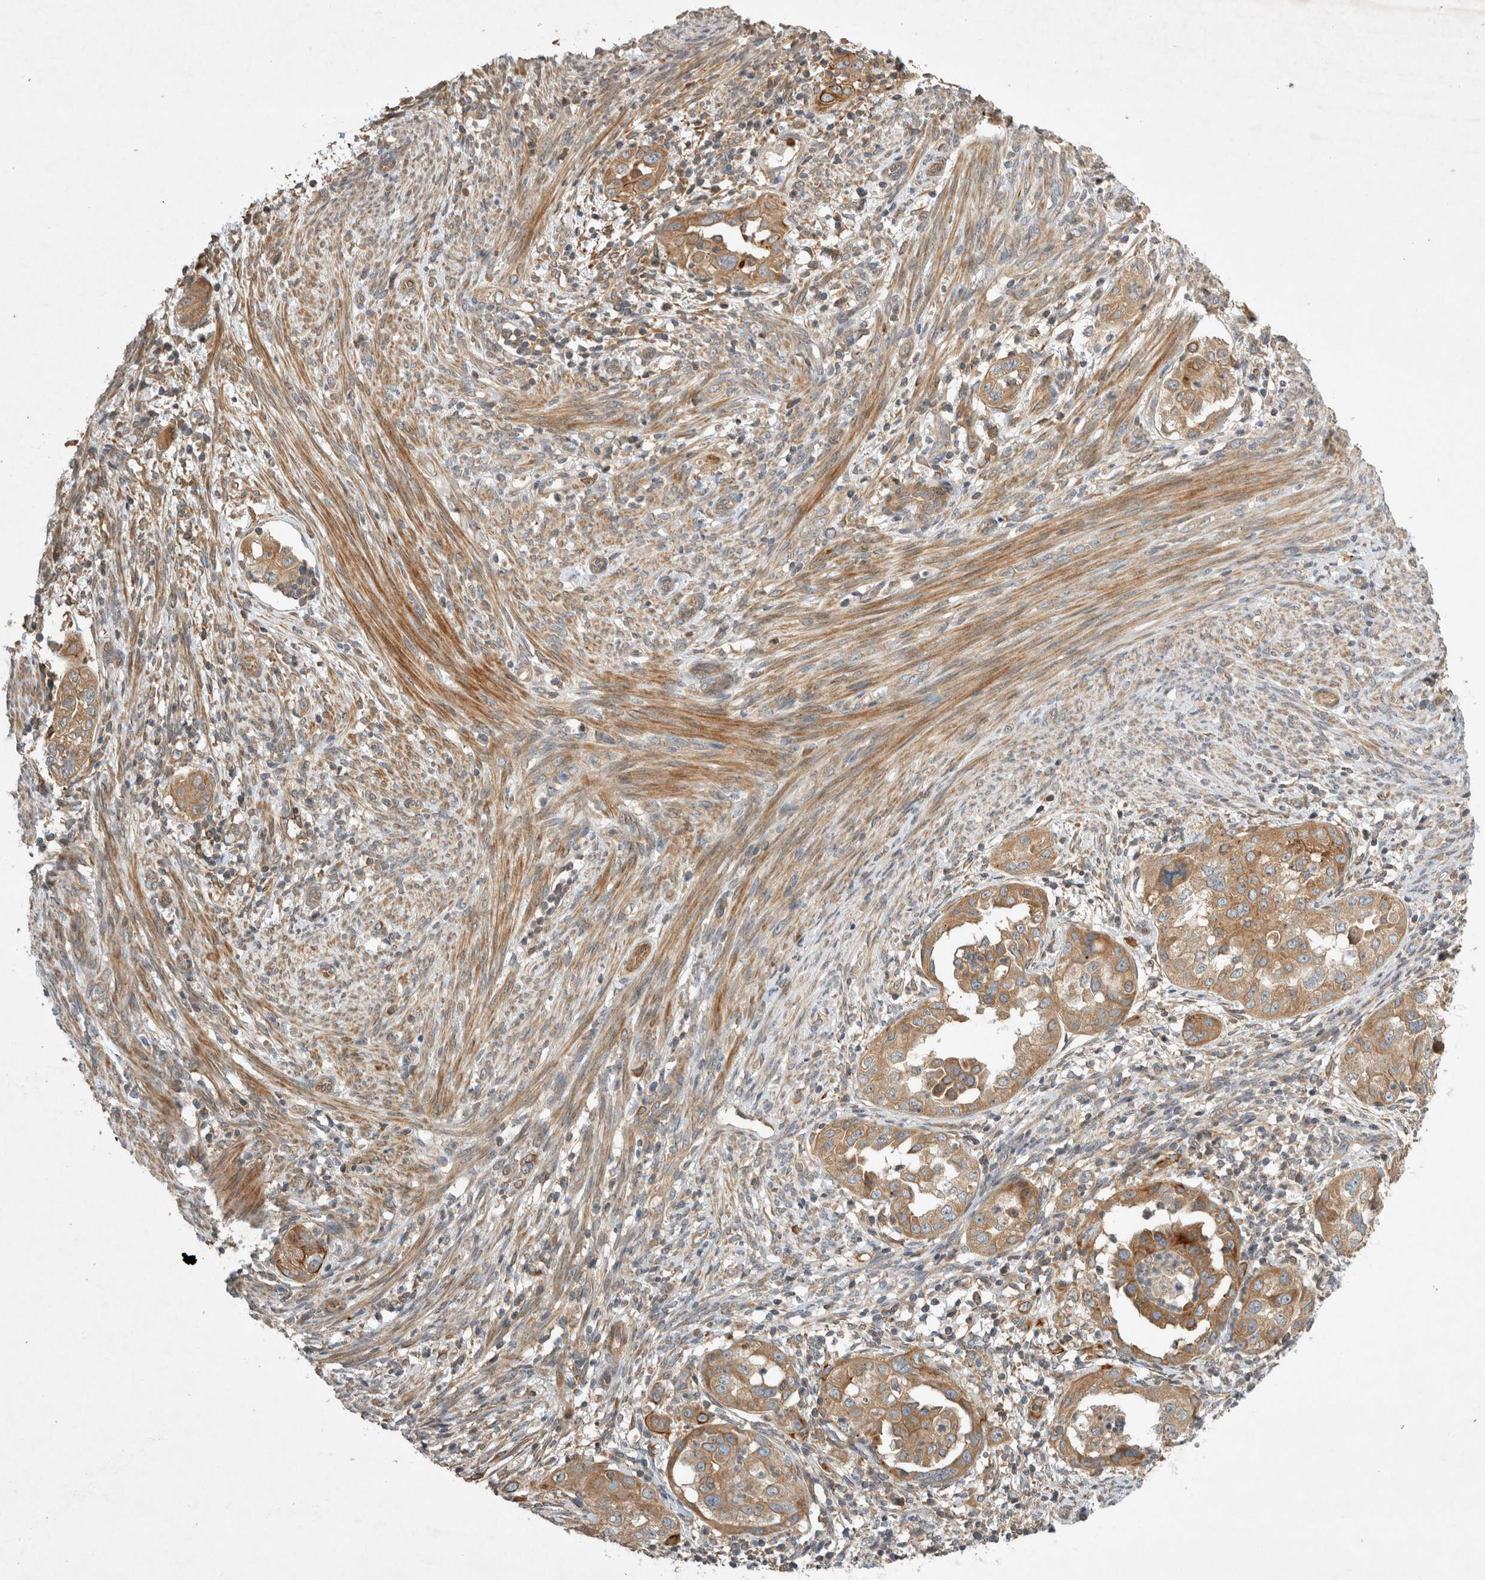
{"staining": {"intensity": "moderate", "quantity": ">75%", "location": "cytoplasmic/membranous"}, "tissue": "endometrial cancer", "cell_type": "Tumor cells", "image_type": "cancer", "snomed": [{"axis": "morphology", "description": "Adenocarcinoma, NOS"}, {"axis": "topography", "description": "Endometrium"}], "caption": "Adenocarcinoma (endometrial) stained with a protein marker shows moderate staining in tumor cells.", "gene": "ARMC9", "patient": {"sex": "female", "age": 85}}